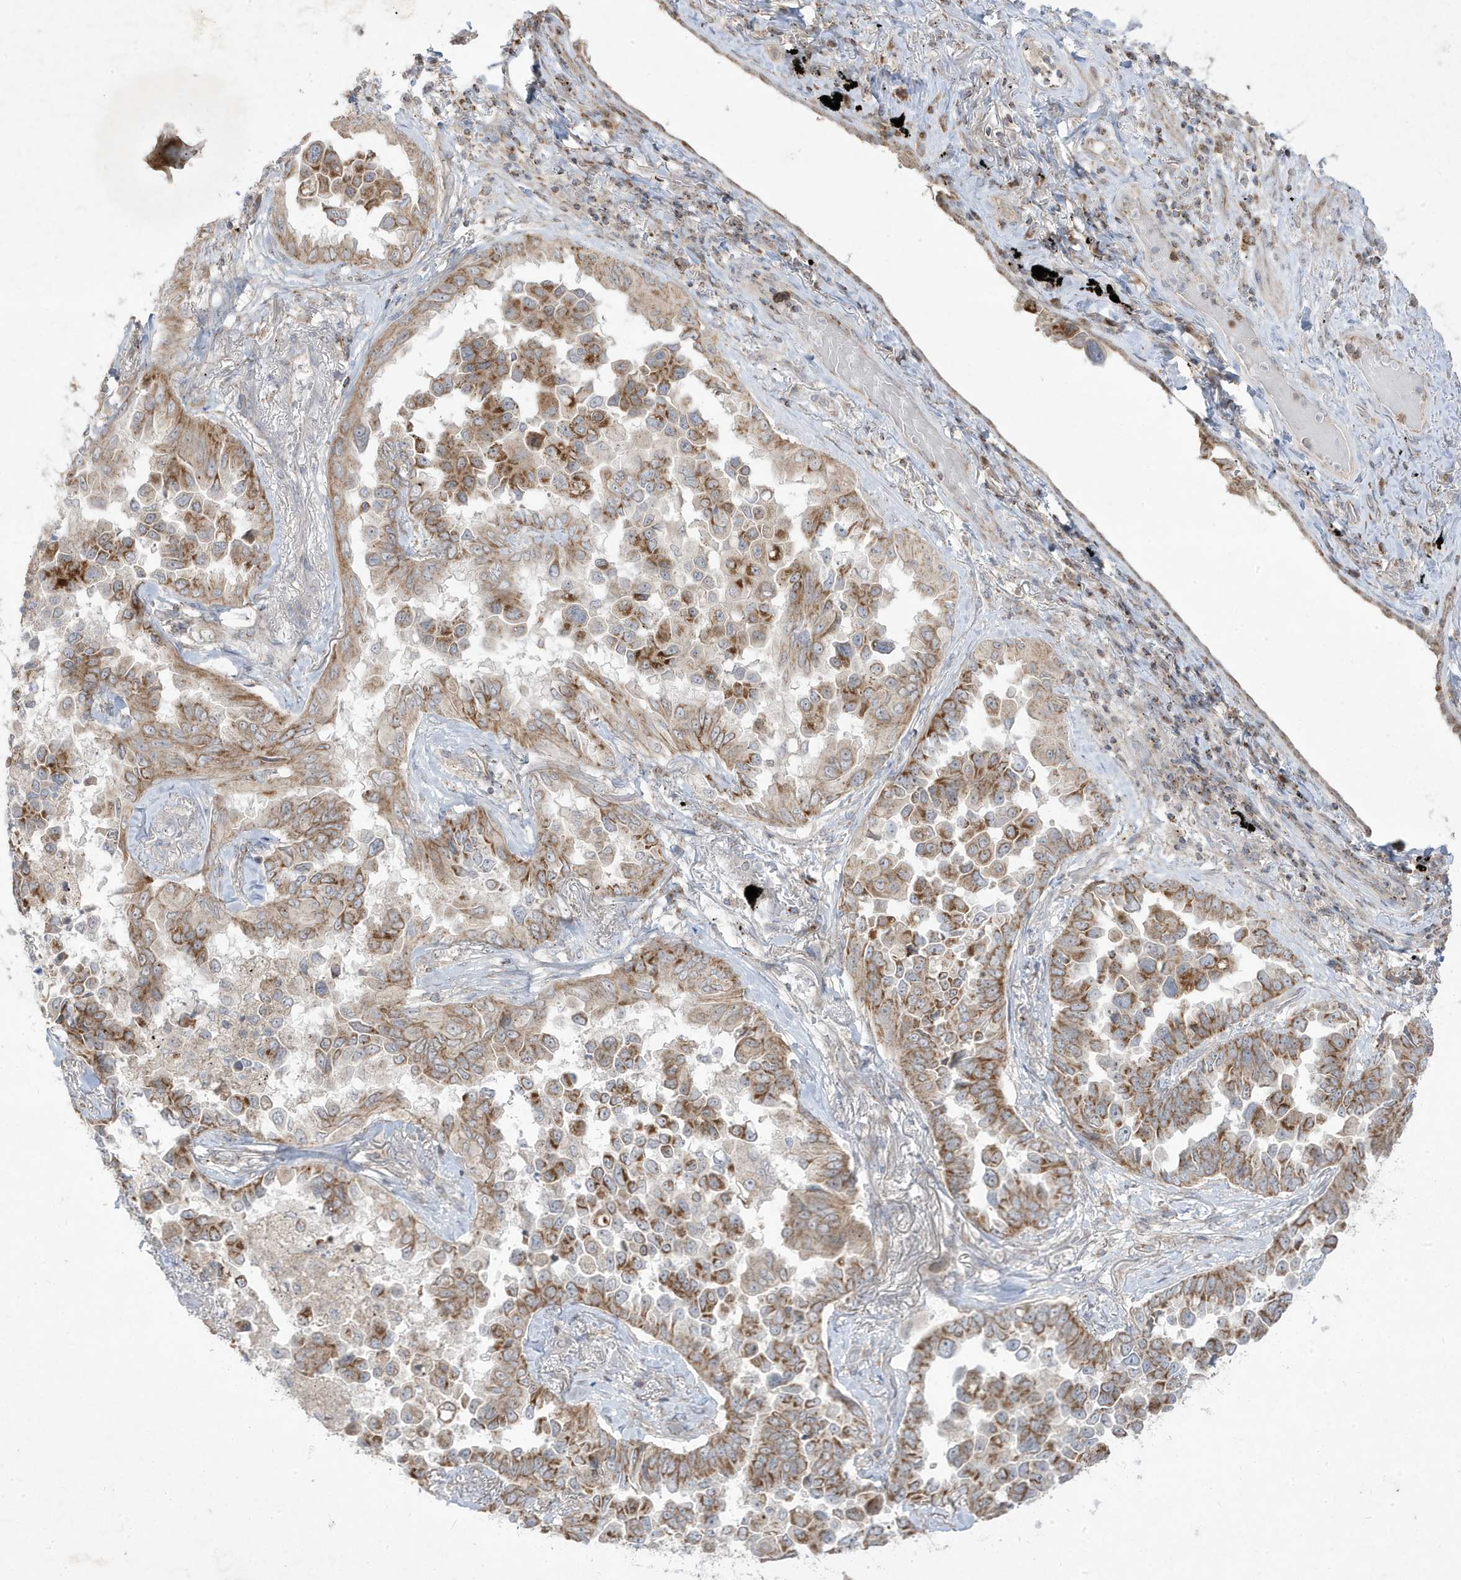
{"staining": {"intensity": "moderate", "quantity": ">75%", "location": "cytoplasmic/membranous"}, "tissue": "lung cancer", "cell_type": "Tumor cells", "image_type": "cancer", "snomed": [{"axis": "morphology", "description": "Adenocarcinoma, NOS"}, {"axis": "topography", "description": "Lung"}], "caption": "A medium amount of moderate cytoplasmic/membranous staining is identified in approximately >75% of tumor cells in lung cancer tissue. Immunohistochemistry stains the protein in brown and the nuclei are stained blue.", "gene": "ADAMTSL3", "patient": {"sex": "female", "age": 67}}